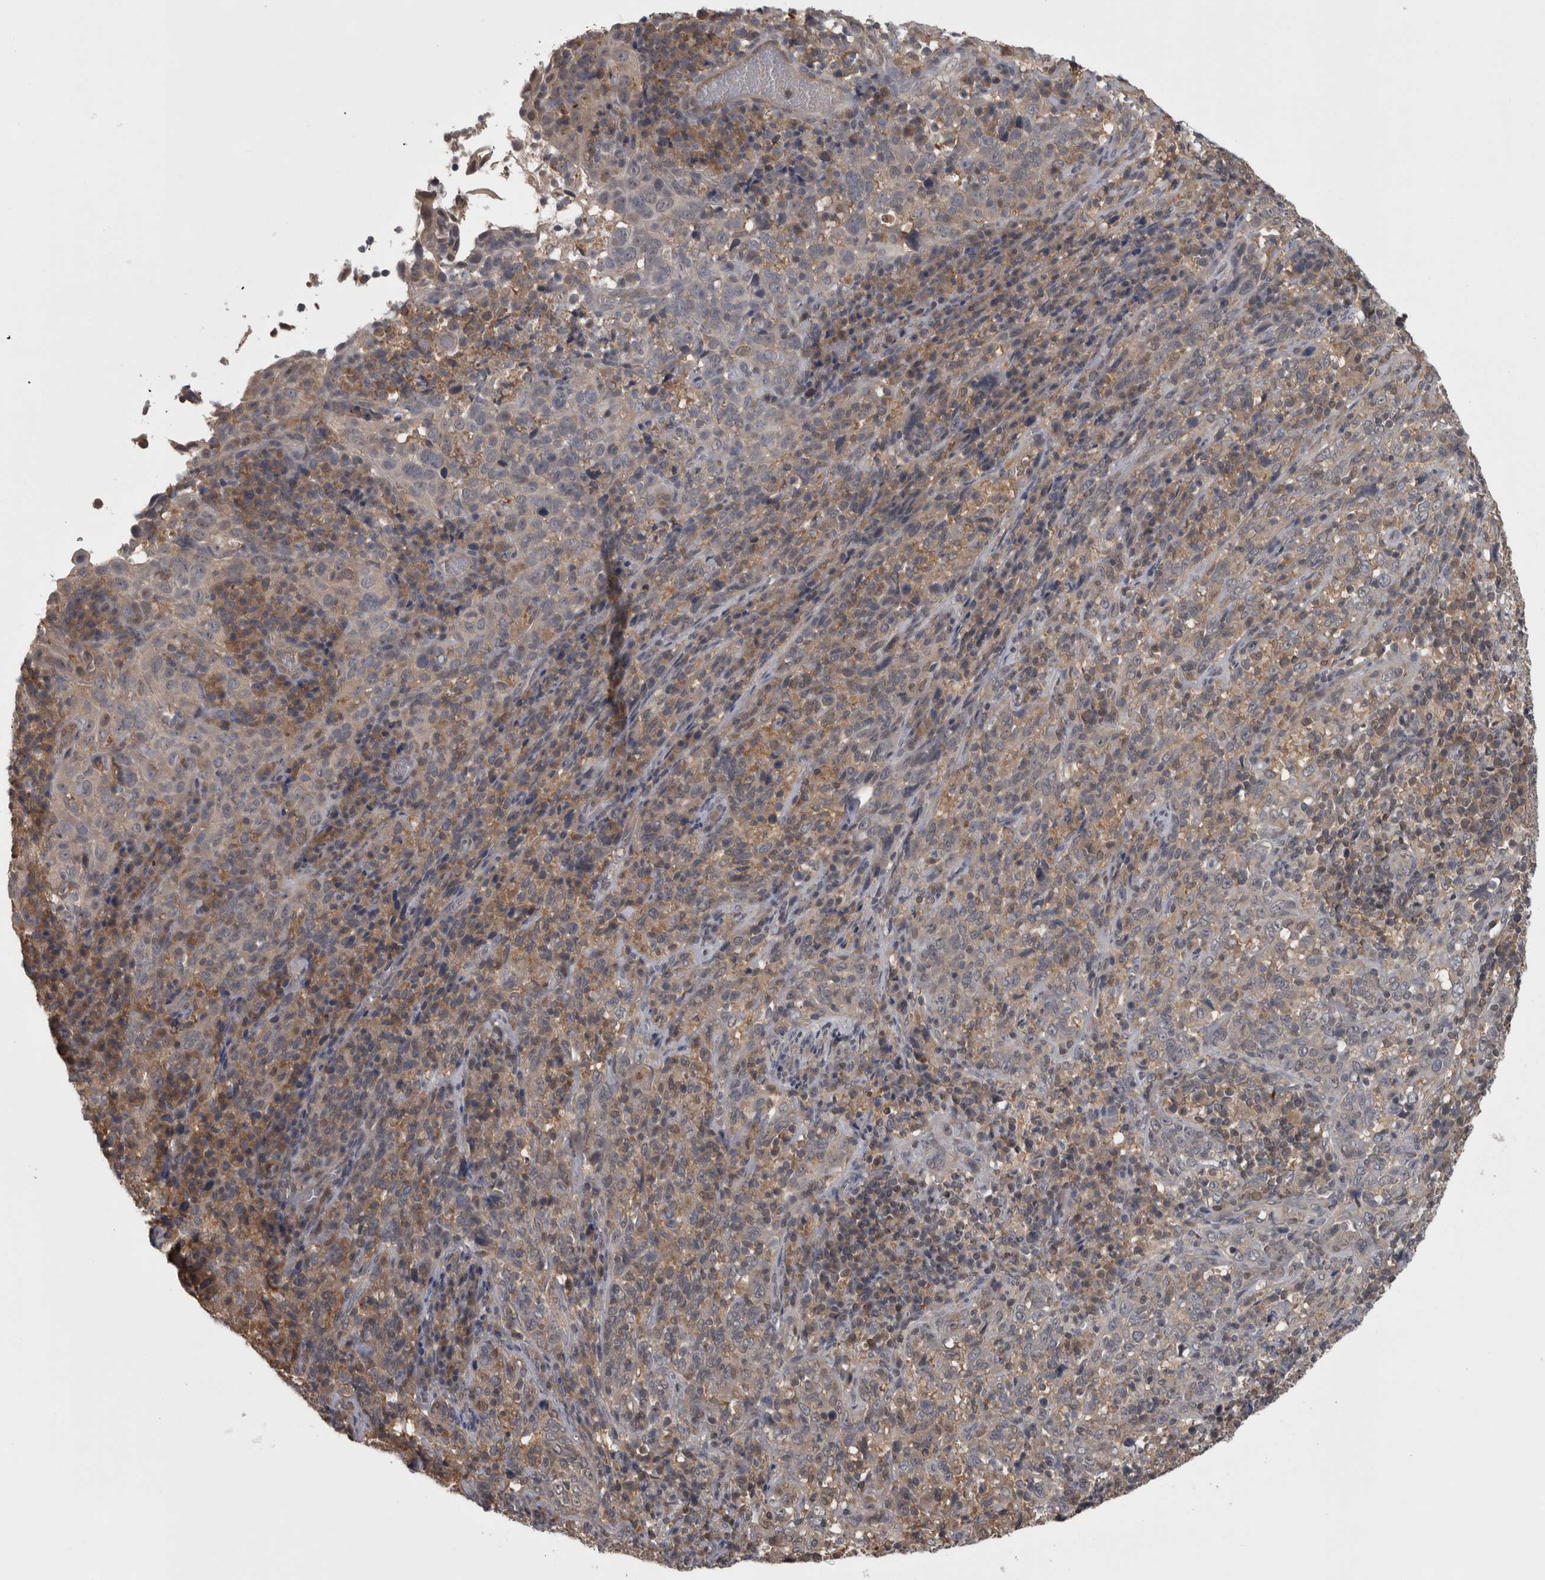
{"staining": {"intensity": "weak", "quantity": ">75%", "location": "cytoplasmic/membranous"}, "tissue": "cervical cancer", "cell_type": "Tumor cells", "image_type": "cancer", "snomed": [{"axis": "morphology", "description": "Squamous cell carcinoma, NOS"}, {"axis": "topography", "description": "Cervix"}], "caption": "Cervical cancer stained for a protein displays weak cytoplasmic/membranous positivity in tumor cells. (DAB IHC with brightfield microscopy, high magnification).", "gene": "APRT", "patient": {"sex": "female", "age": 46}}